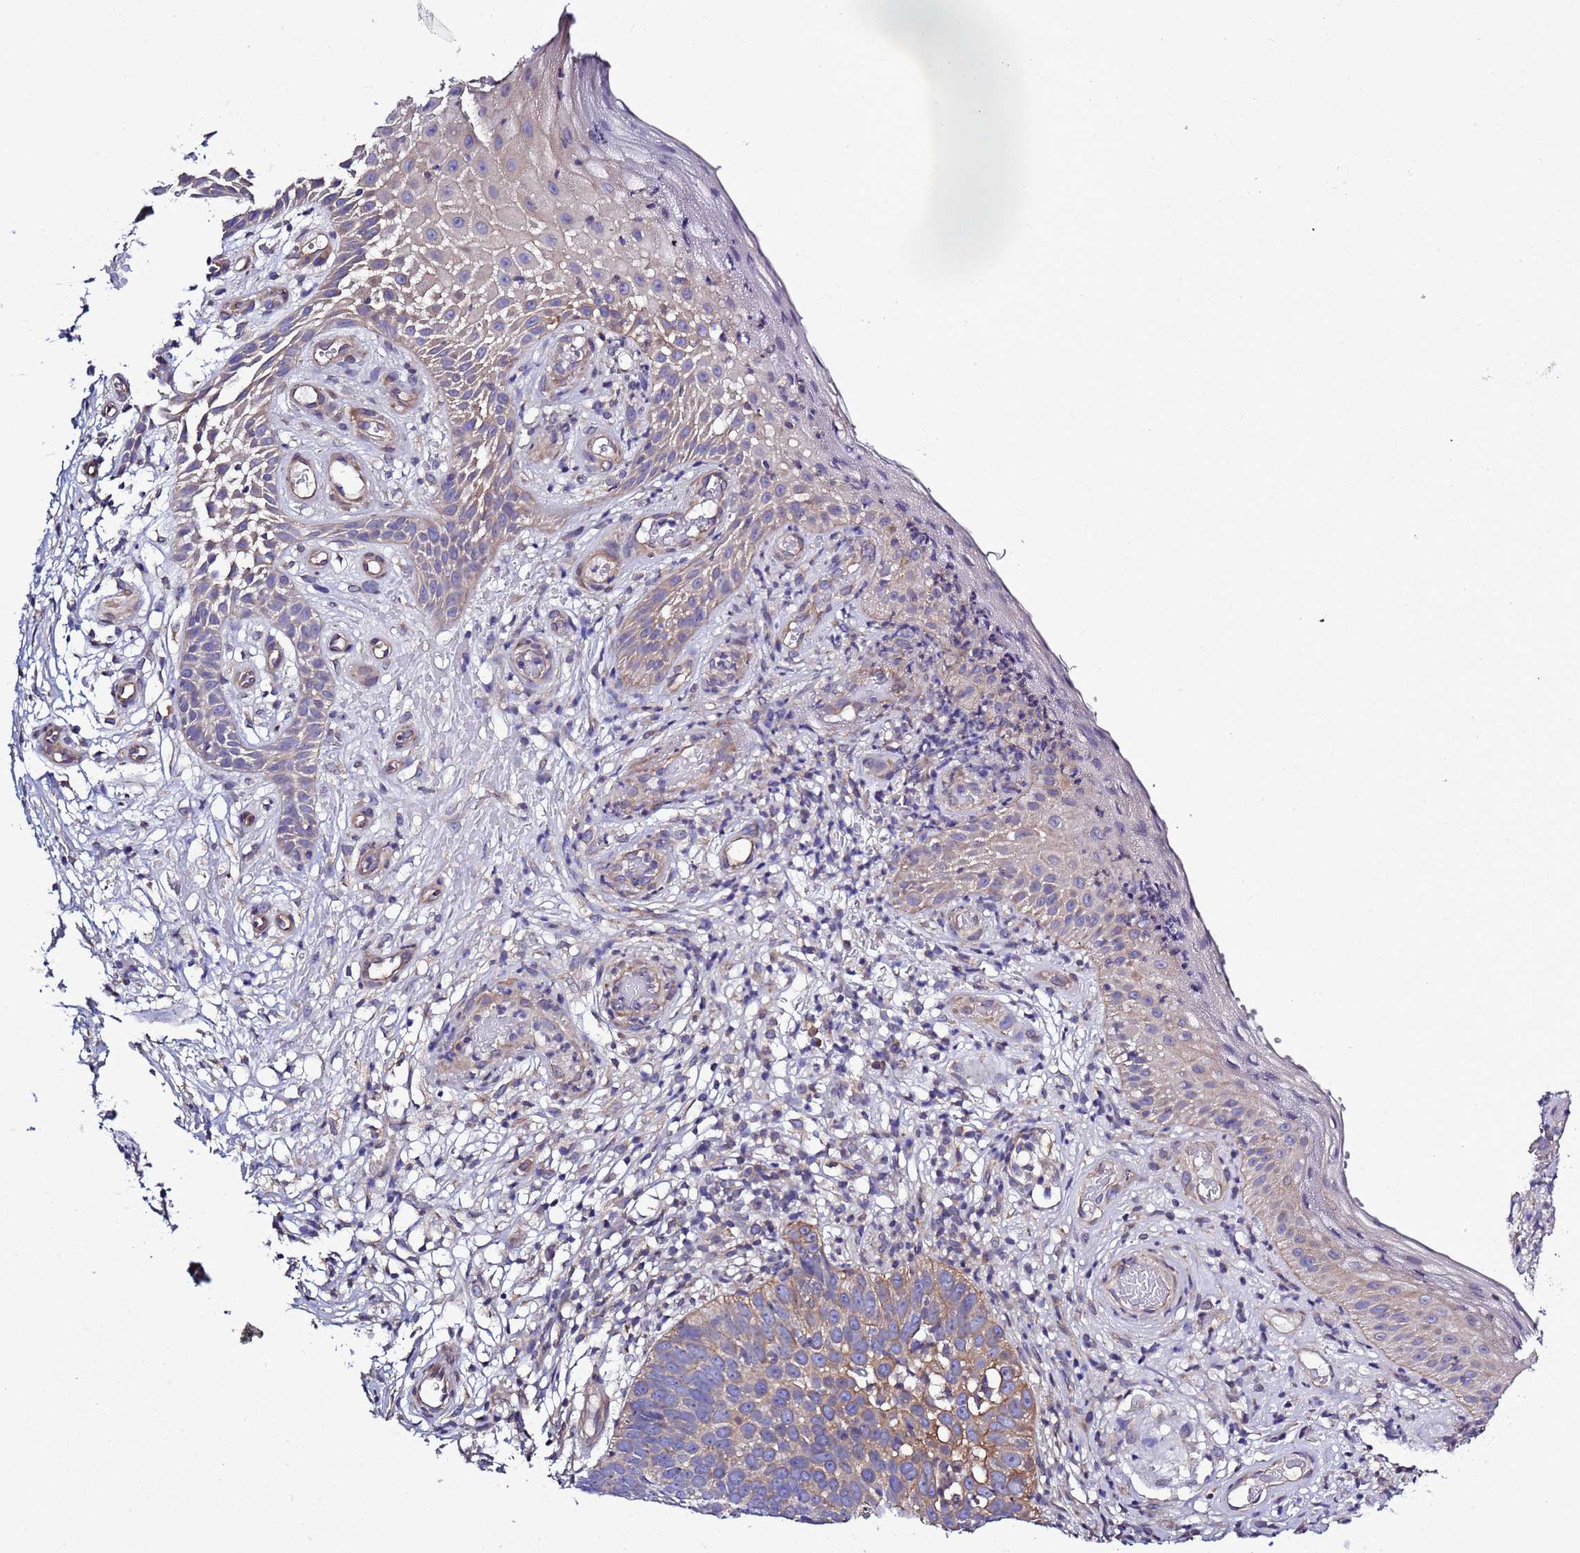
{"staining": {"intensity": "weak", "quantity": "<25%", "location": "cytoplasmic/membranous"}, "tissue": "skin cancer", "cell_type": "Tumor cells", "image_type": "cancer", "snomed": [{"axis": "morphology", "description": "Basal cell carcinoma"}, {"axis": "topography", "description": "Skin"}], "caption": "This is an IHC histopathology image of skin basal cell carcinoma. There is no positivity in tumor cells.", "gene": "SPCS1", "patient": {"sex": "male", "age": 89}}